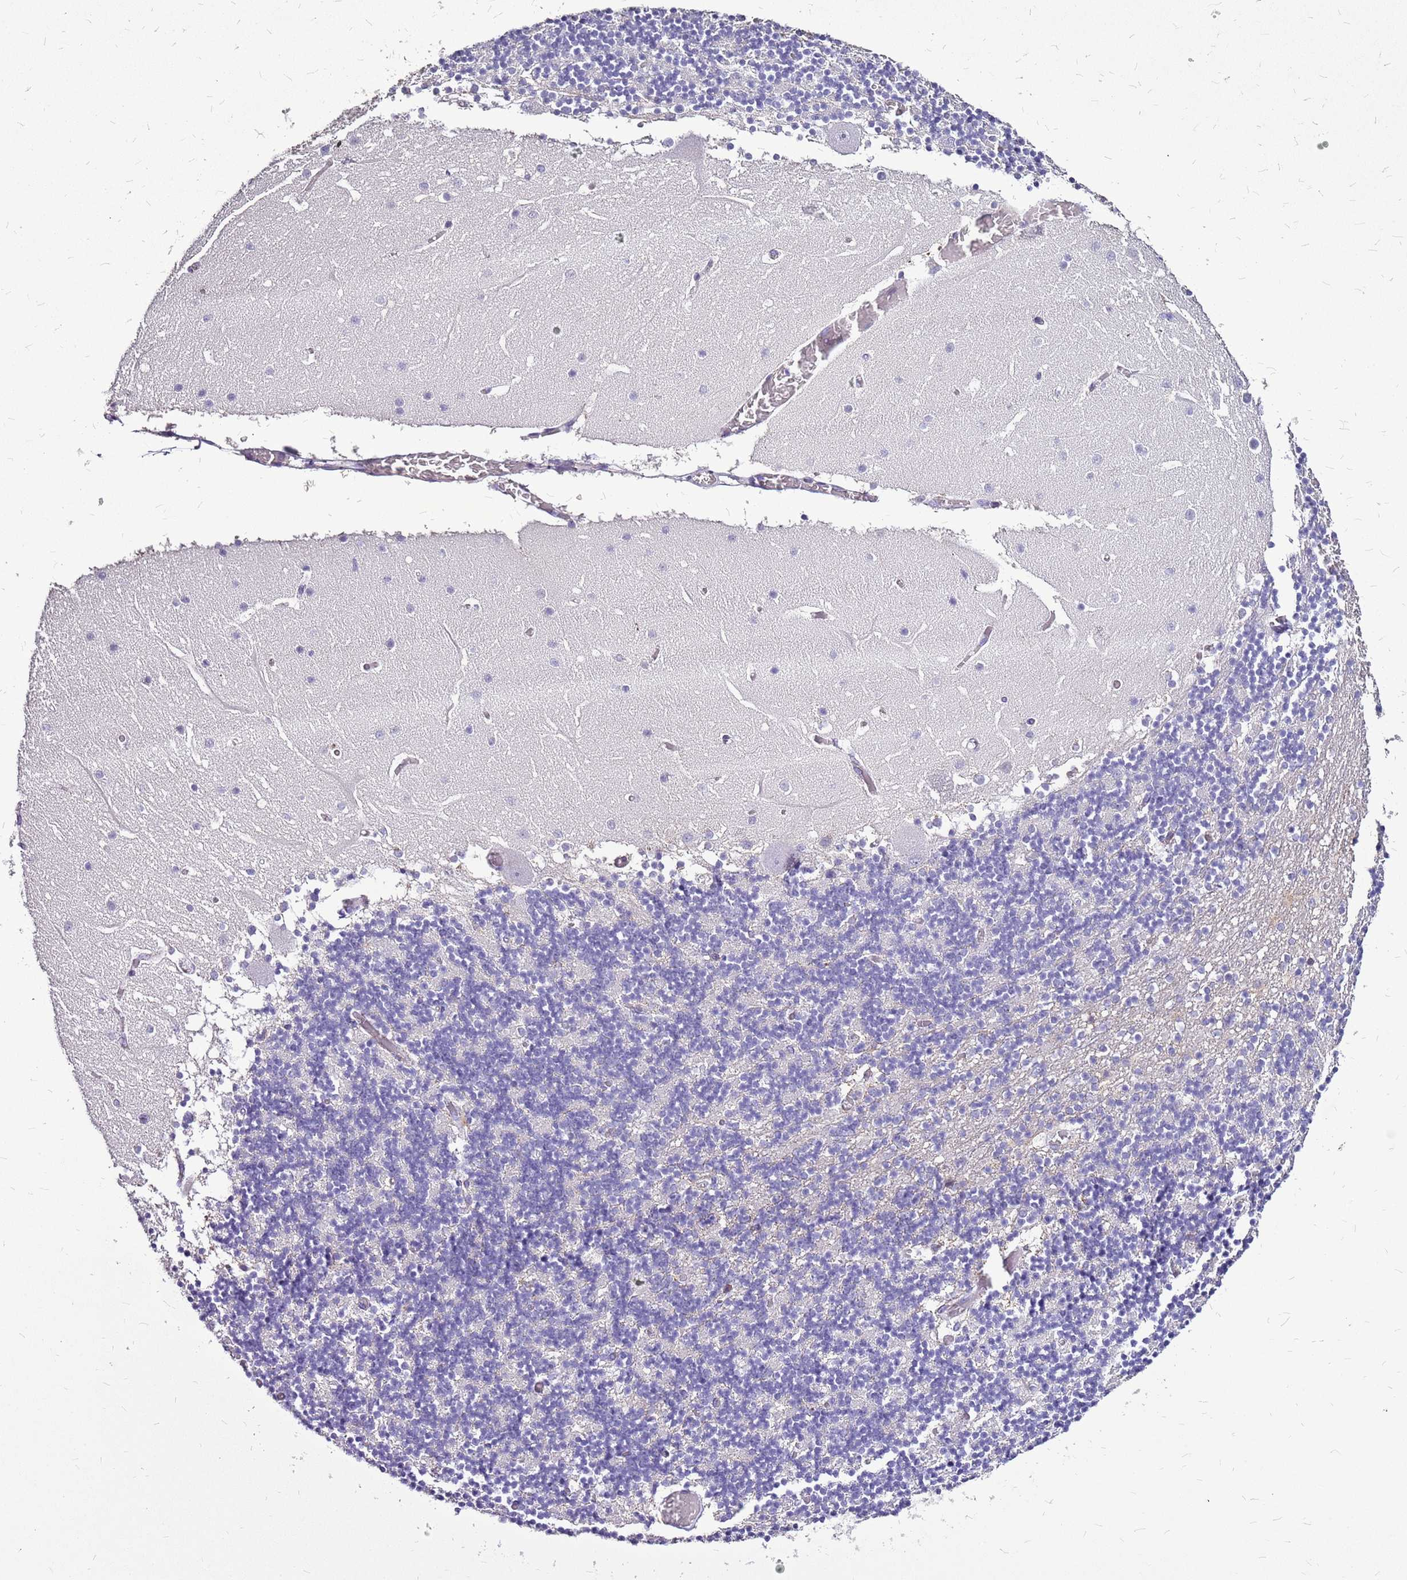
{"staining": {"intensity": "negative", "quantity": "none", "location": "none"}, "tissue": "cerebellum", "cell_type": "Cells in granular layer", "image_type": "normal", "snomed": [{"axis": "morphology", "description": "Normal tissue, NOS"}, {"axis": "topography", "description": "Cerebellum"}], "caption": "A high-resolution image shows IHC staining of unremarkable cerebellum, which exhibits no significant expression in cells in granular layer.", "gene": "ACSS3", "patient": {"sex": "female", "age": 28}}